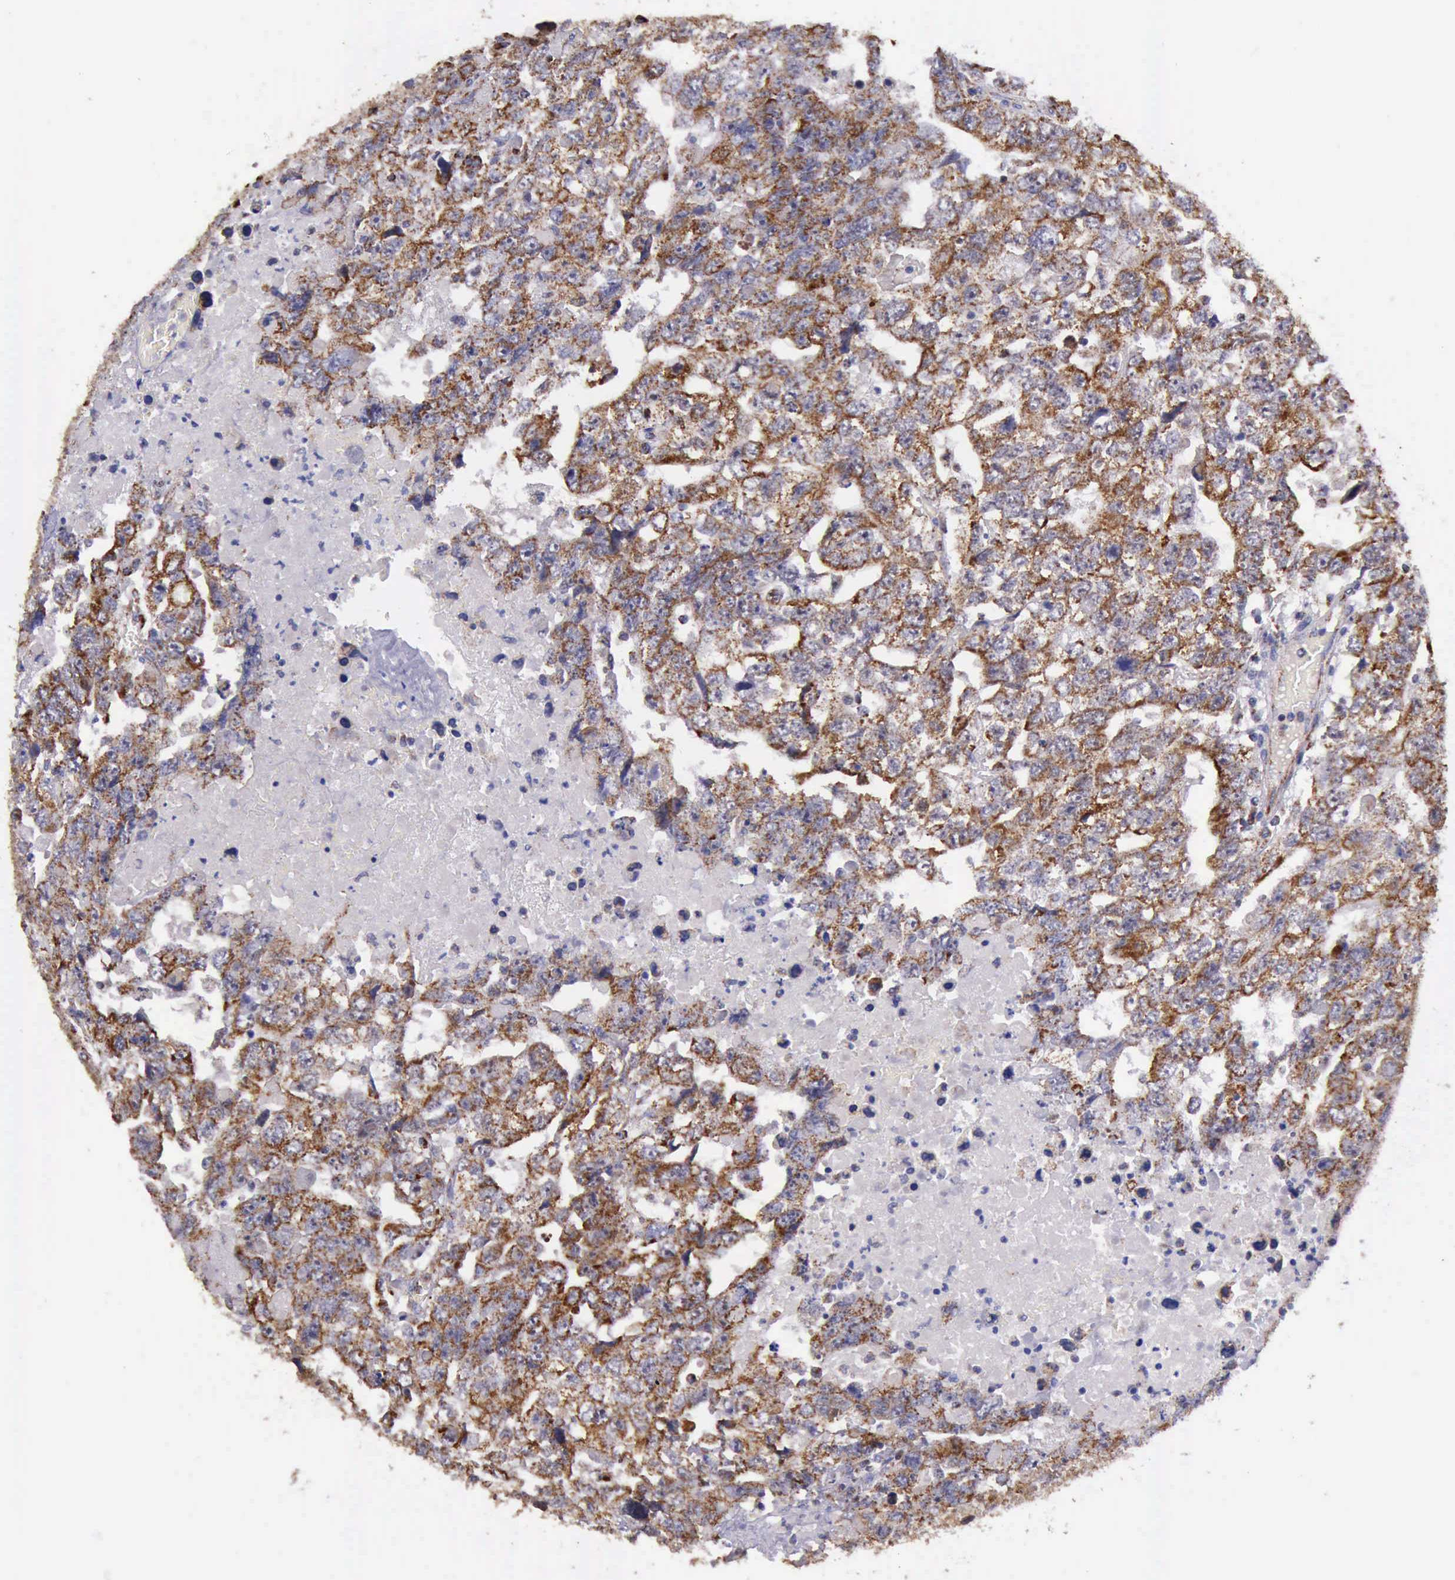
{"staining": {"intensity": "moderate", "quantity": ">75%", "location": "cytoplasmic/membranous"}, "tissue": "testis cancer", "cell_type": "Tumor cells", "image_type": "cancer", "snomed": [{"axis": "morphology", "description": "Carcinoma, Embryonal, NOS"}, {"axis": "topography", "description": "Testis"}], "caption": "Testis cancer (embryonal carcinoma) stained with IHC demonstrates moderate cytoplasmic/membranous staining in about >75% of tumor cells.", "gene": "TXN2", "patient": {"sex": "male", "age": 36}}